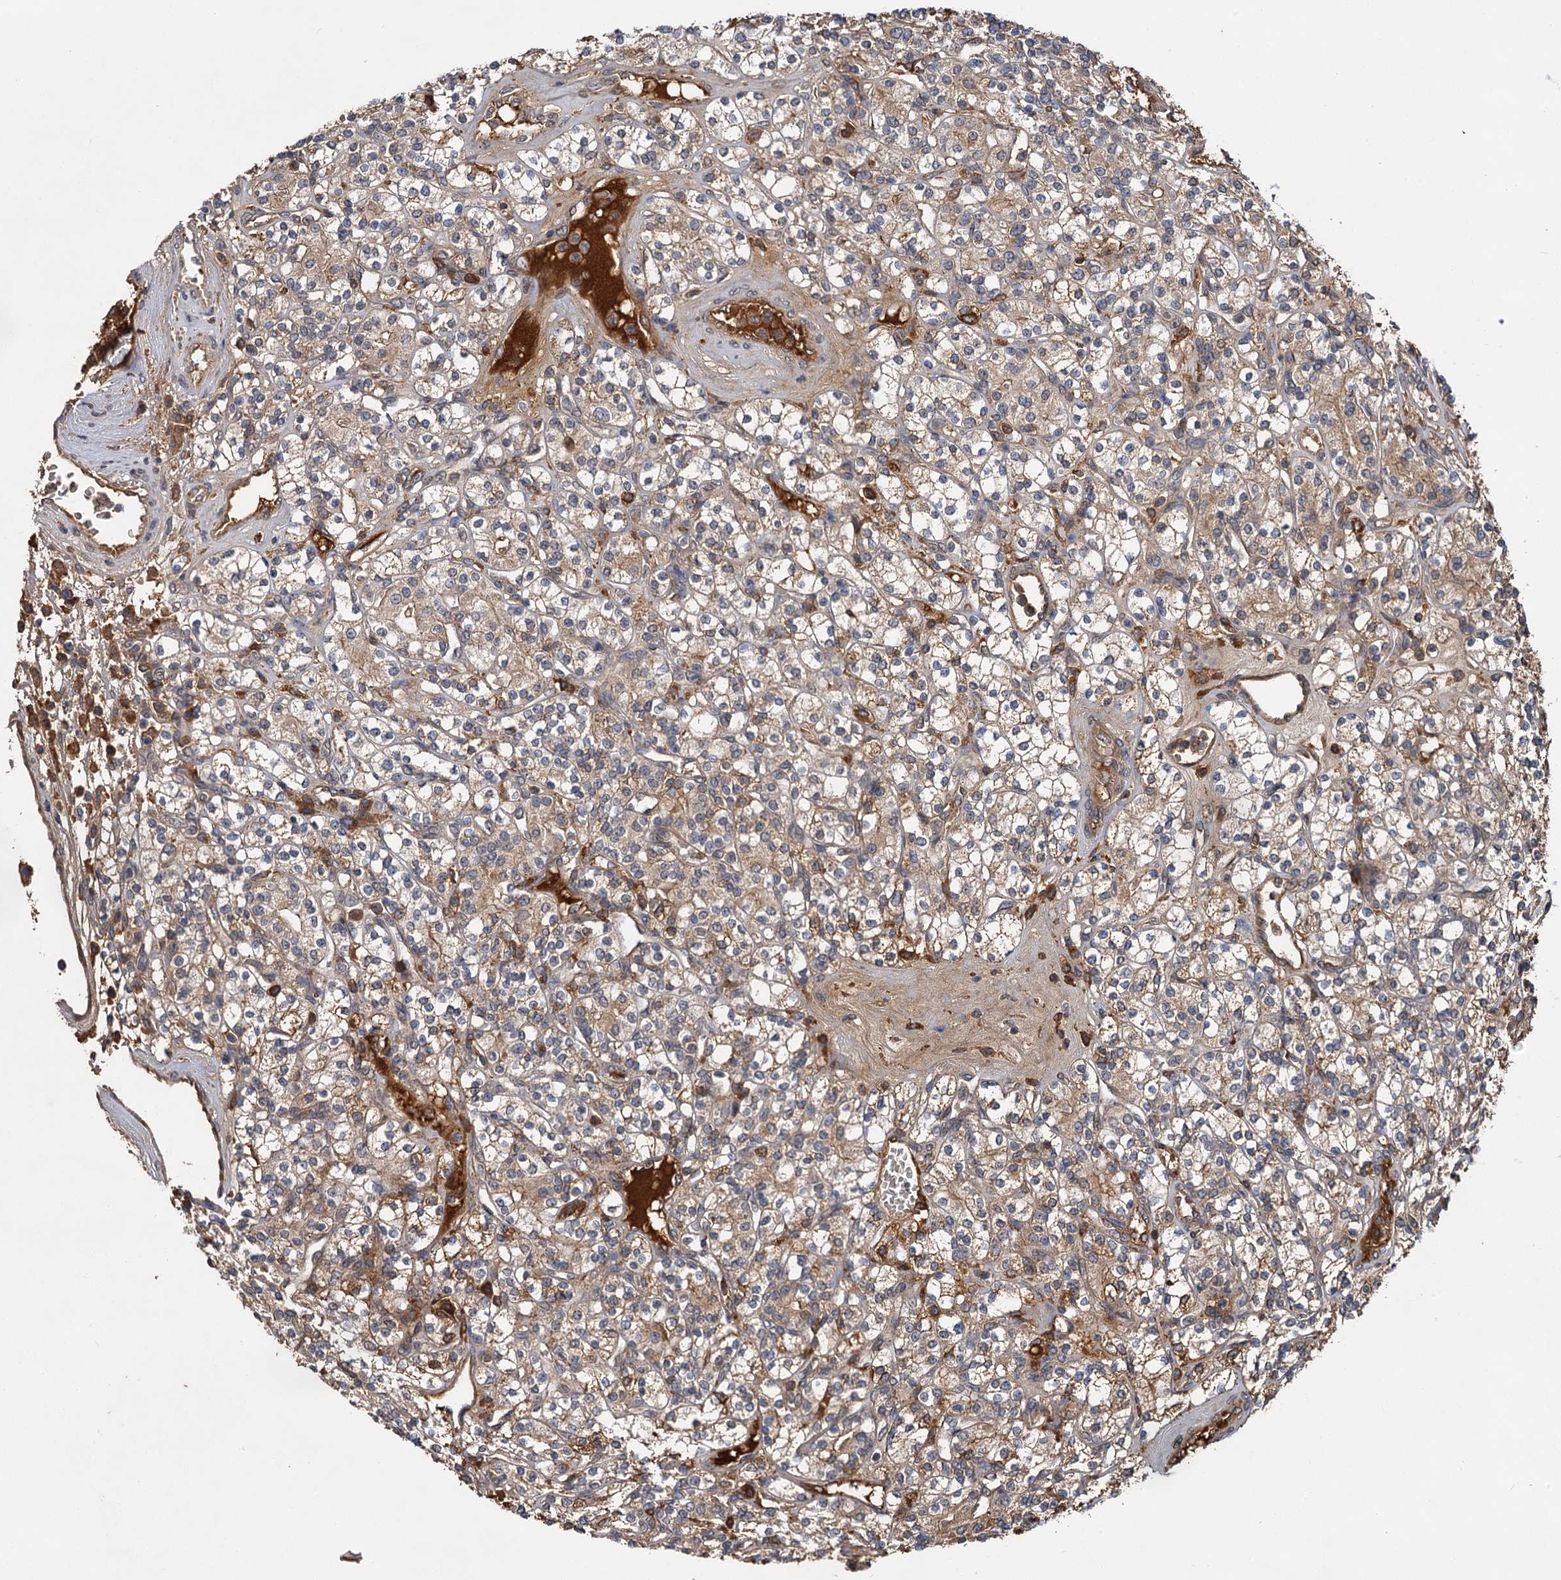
{"staining": {"intensity": "moderate", "quantity": ">75%", "location": "cytoplasmic/membranous"}, "tissue": "renal cancer", "cell_type": "Tumor cells", "image_type": "cancer", "snomed": [{"axis": "morphology", "description": "Adenocarcinoma, NOS"}, {"axis": "topography", "description": "Kidney"}], "caption": "This micrograph shows renal cancer stained with IHC to label a protein in brown. The cytoplasmic/membranous of tumor cells show moderate positivity for the protein. Nuclei are counter-stained blue.", "gene": "MBD6", "patient": {"sex": "male", "age": 77}}